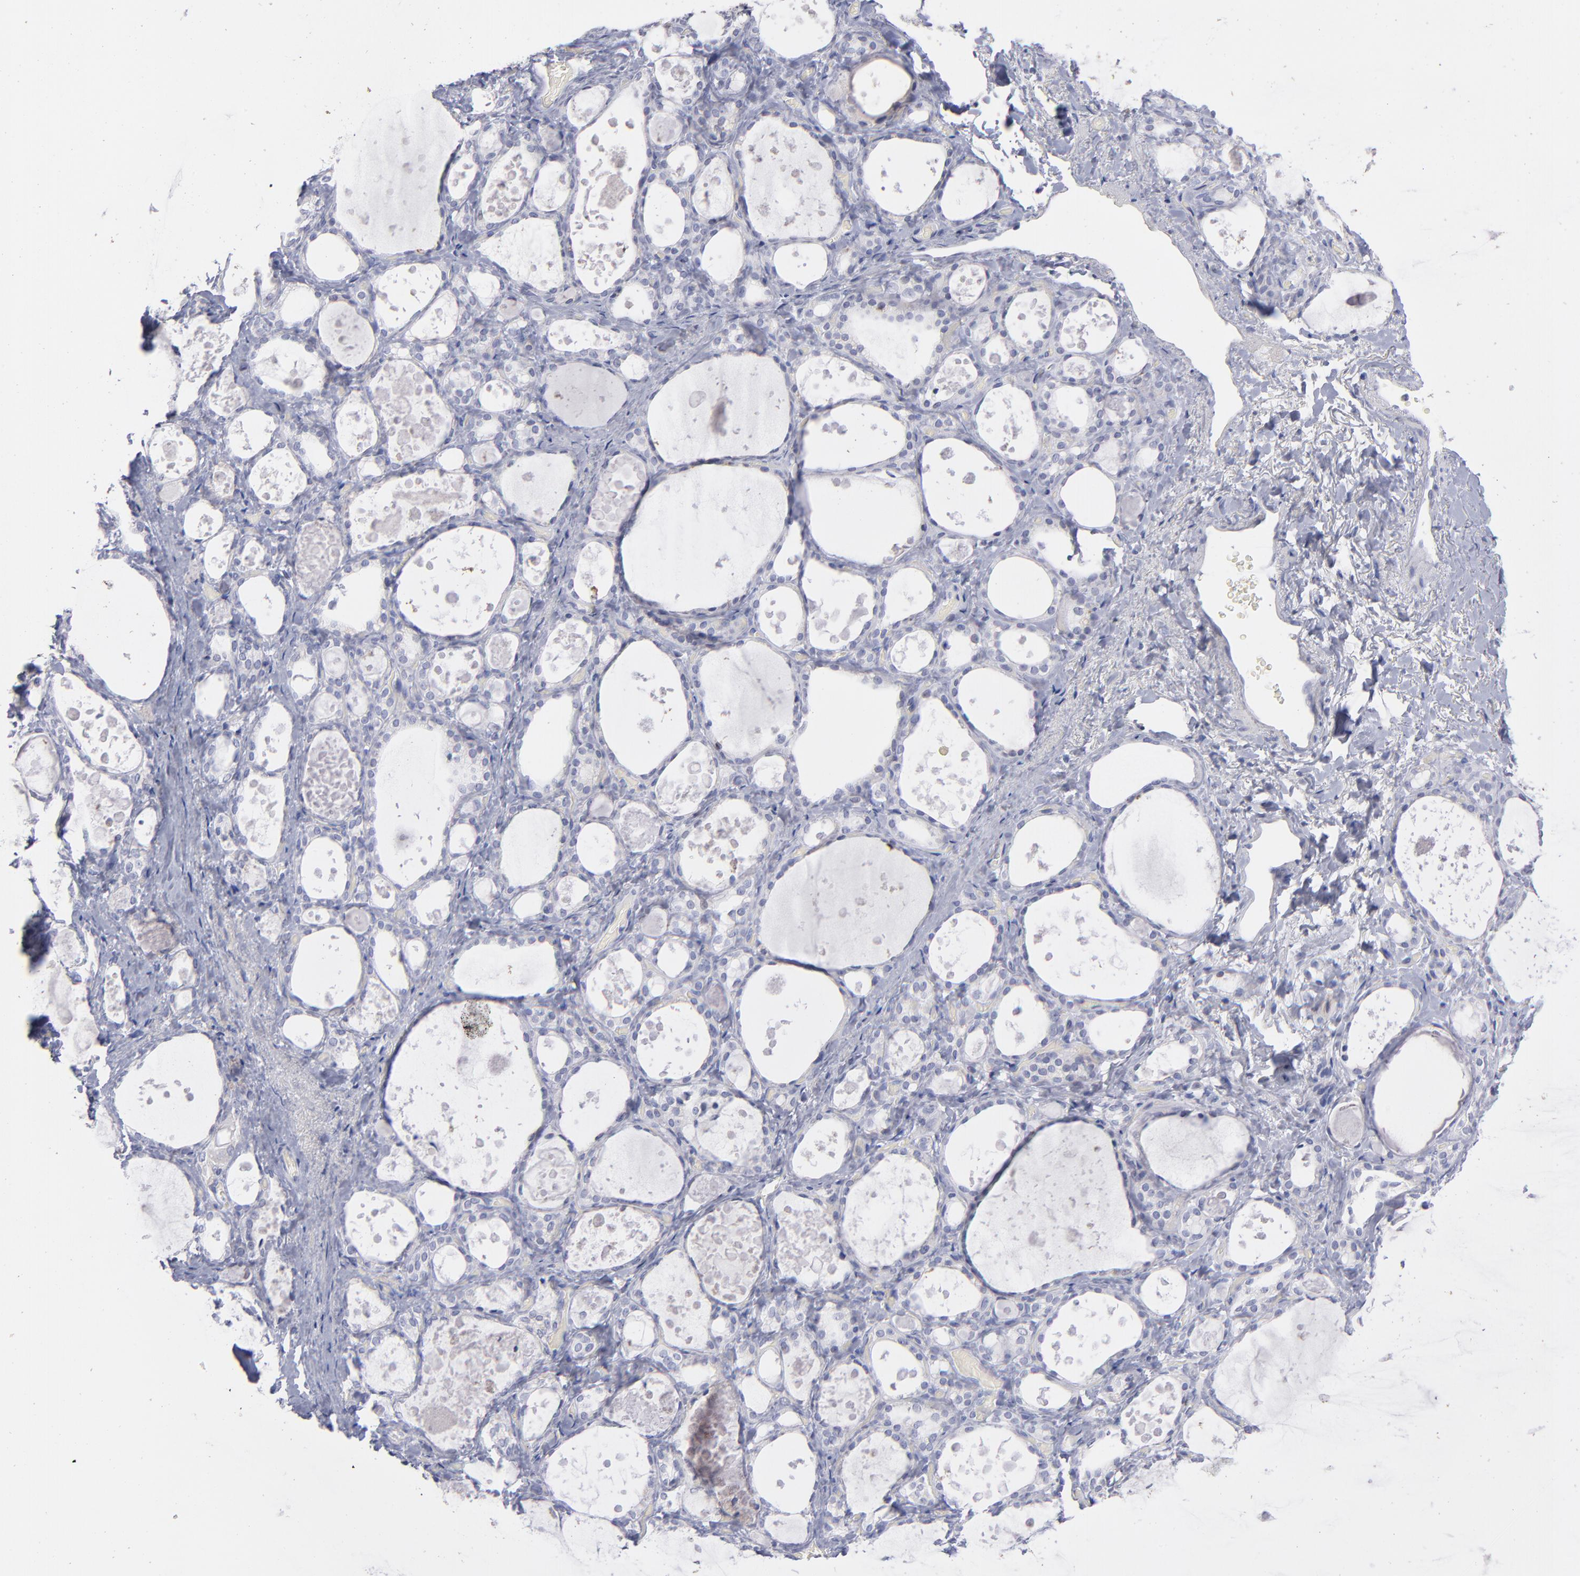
{"staining": {"intensity": "negative", "quantity": "none", "location": "none"}, "tissue": "thyroid gland", "cell_type": "Glandular cells", "image_type": "normal", "snomed": [{"axis": "morphology", "description": "Normal tissue, NOS"}, {"axis": "topography", "description": "Thyroid gland"}], "caption": "Immunohistochemistry image of unremarkable thyroid gland: human thyroid gland stained with DAB reveals no significant protein positivity in glandular cells. The staining is performed using DAB brown chromogen with nuclei counter-stained in using hematoxylin.", "gene": "MTHFD2", "patient": {"sex": "female", "age": 75}}